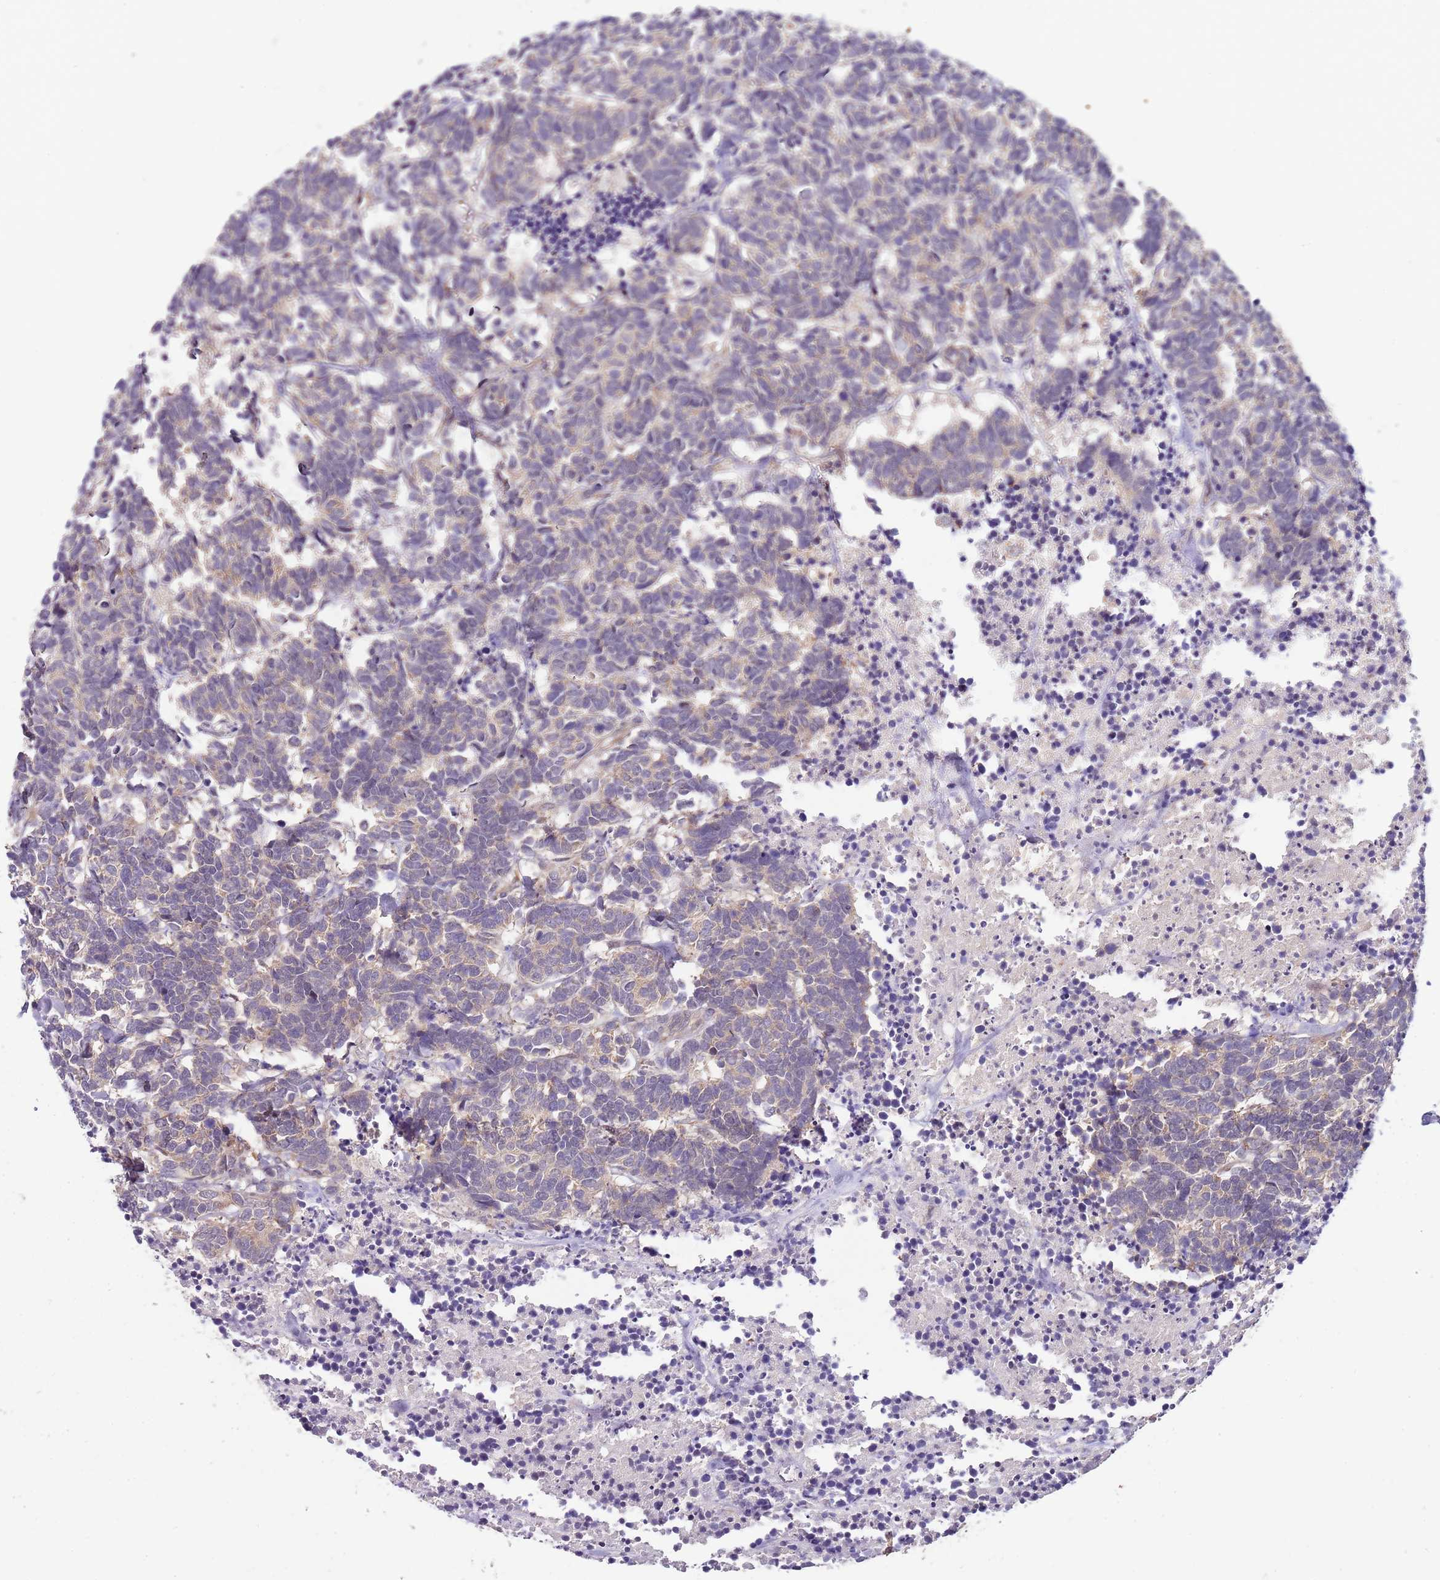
{"staining": {"intensity": "weak", "quantity": "<25%", "location": "cytoplasmic/membranous"}, "tissue": "carcinoid", "cell_type": "Tumor cells", "image_type": "cancer", "snomed": [{"axis": "morphology", "description": "Carcinoma, NOS"}, {"axis": "morphology", "description": "Carcinoid, malignant, NOS"}, {"axis": "topography", "description": "Urinary bladder"}], "caption": "Carcinoma stained for a protein using immunohistochemistry displays no expression tumor cells.", "gene": "FBXL22", "patient": {"sex": "male", "age": 57}}